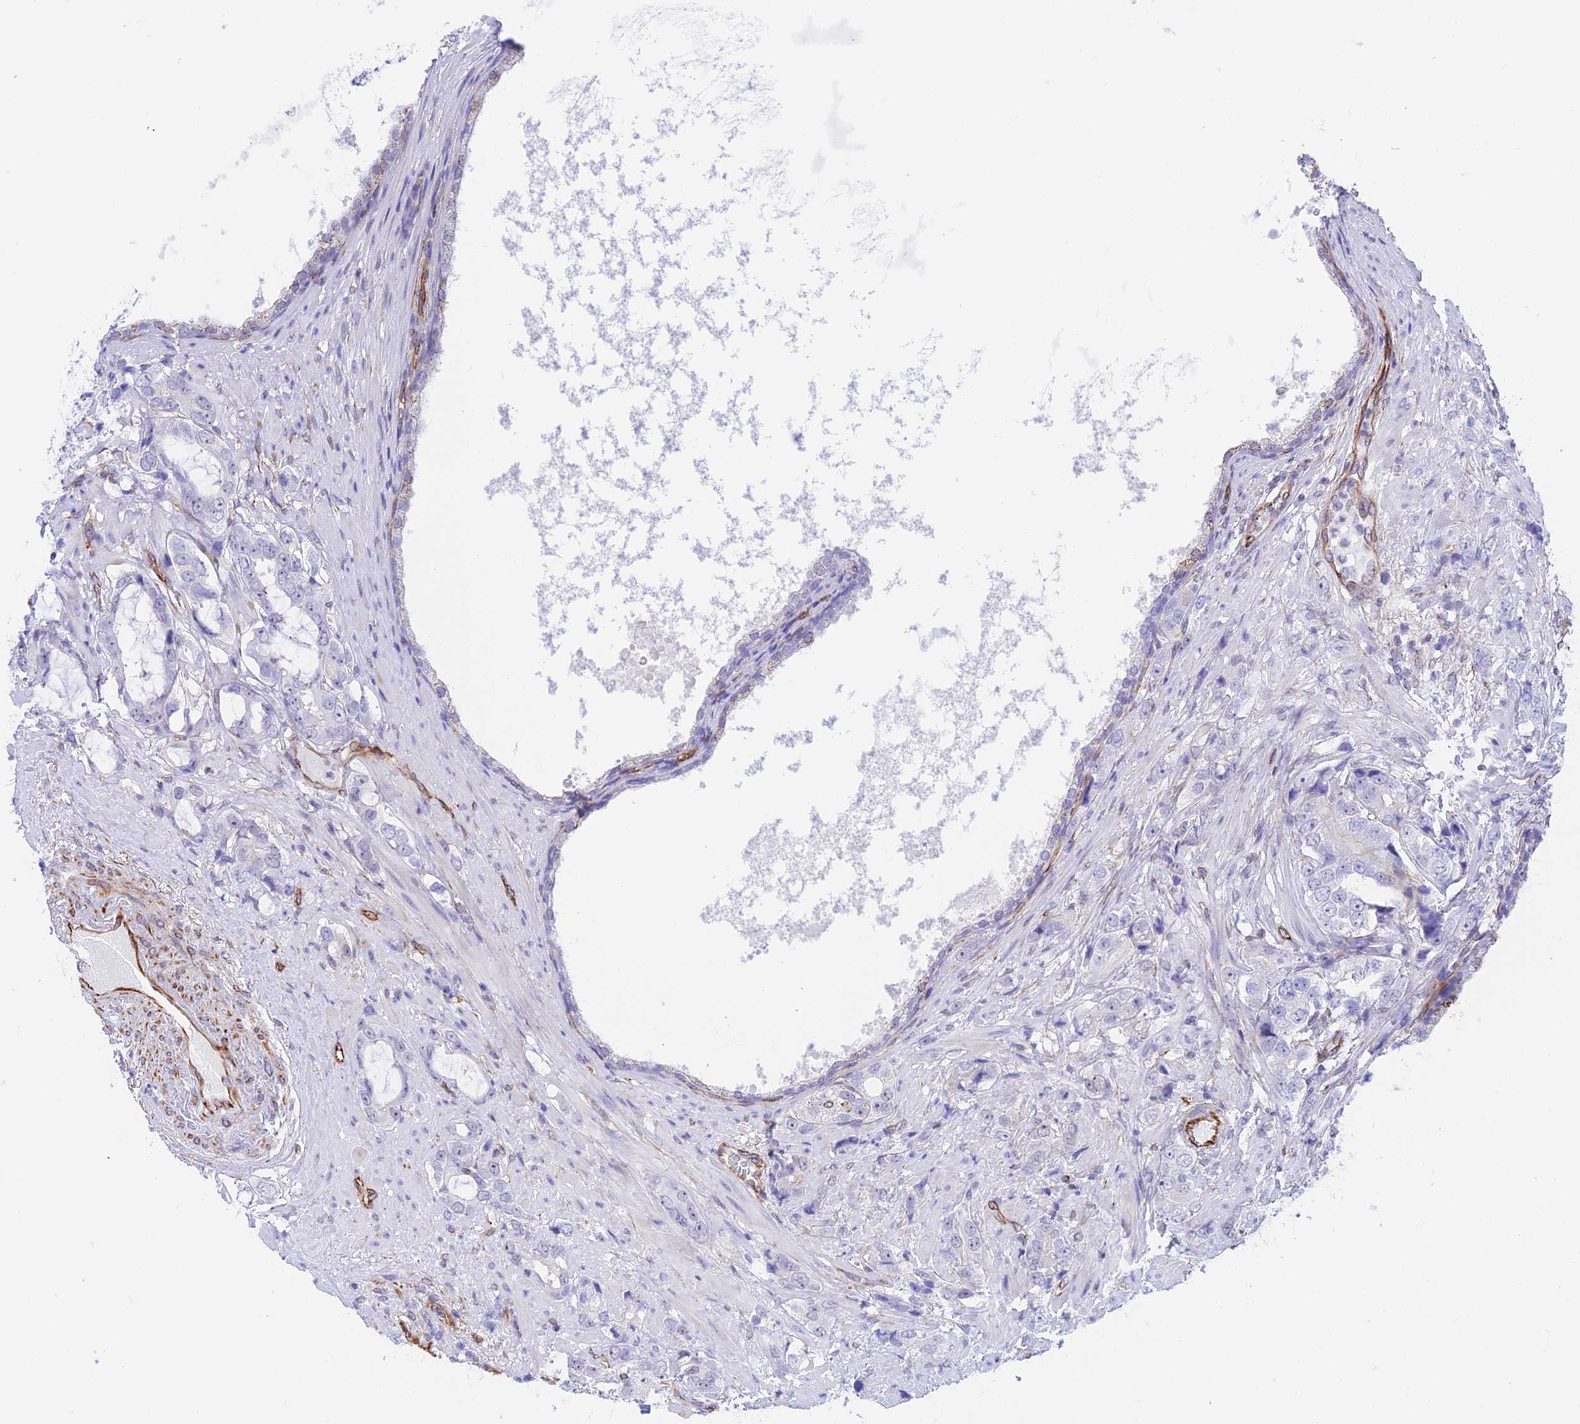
{"staining": {"intensity": "negative", "quantity": "none", "location": "none"}, "tissue": "prostate cancer", "cell_type": "Tumor cells", "image_type": "cancer", "snomed": [{"axis": "morphology", "description": "Adenocarcinoma, High grade"}, {"axis": "topography", "description": "Prostate"}], "caption": "Prostate cancer (adenocarcinoma (high-grade)) stained for a protein using immunohistochemistry displays no staining tumor cells.", "gene": "ZNF652", "patient": {"sex": "male", "age": 75}}